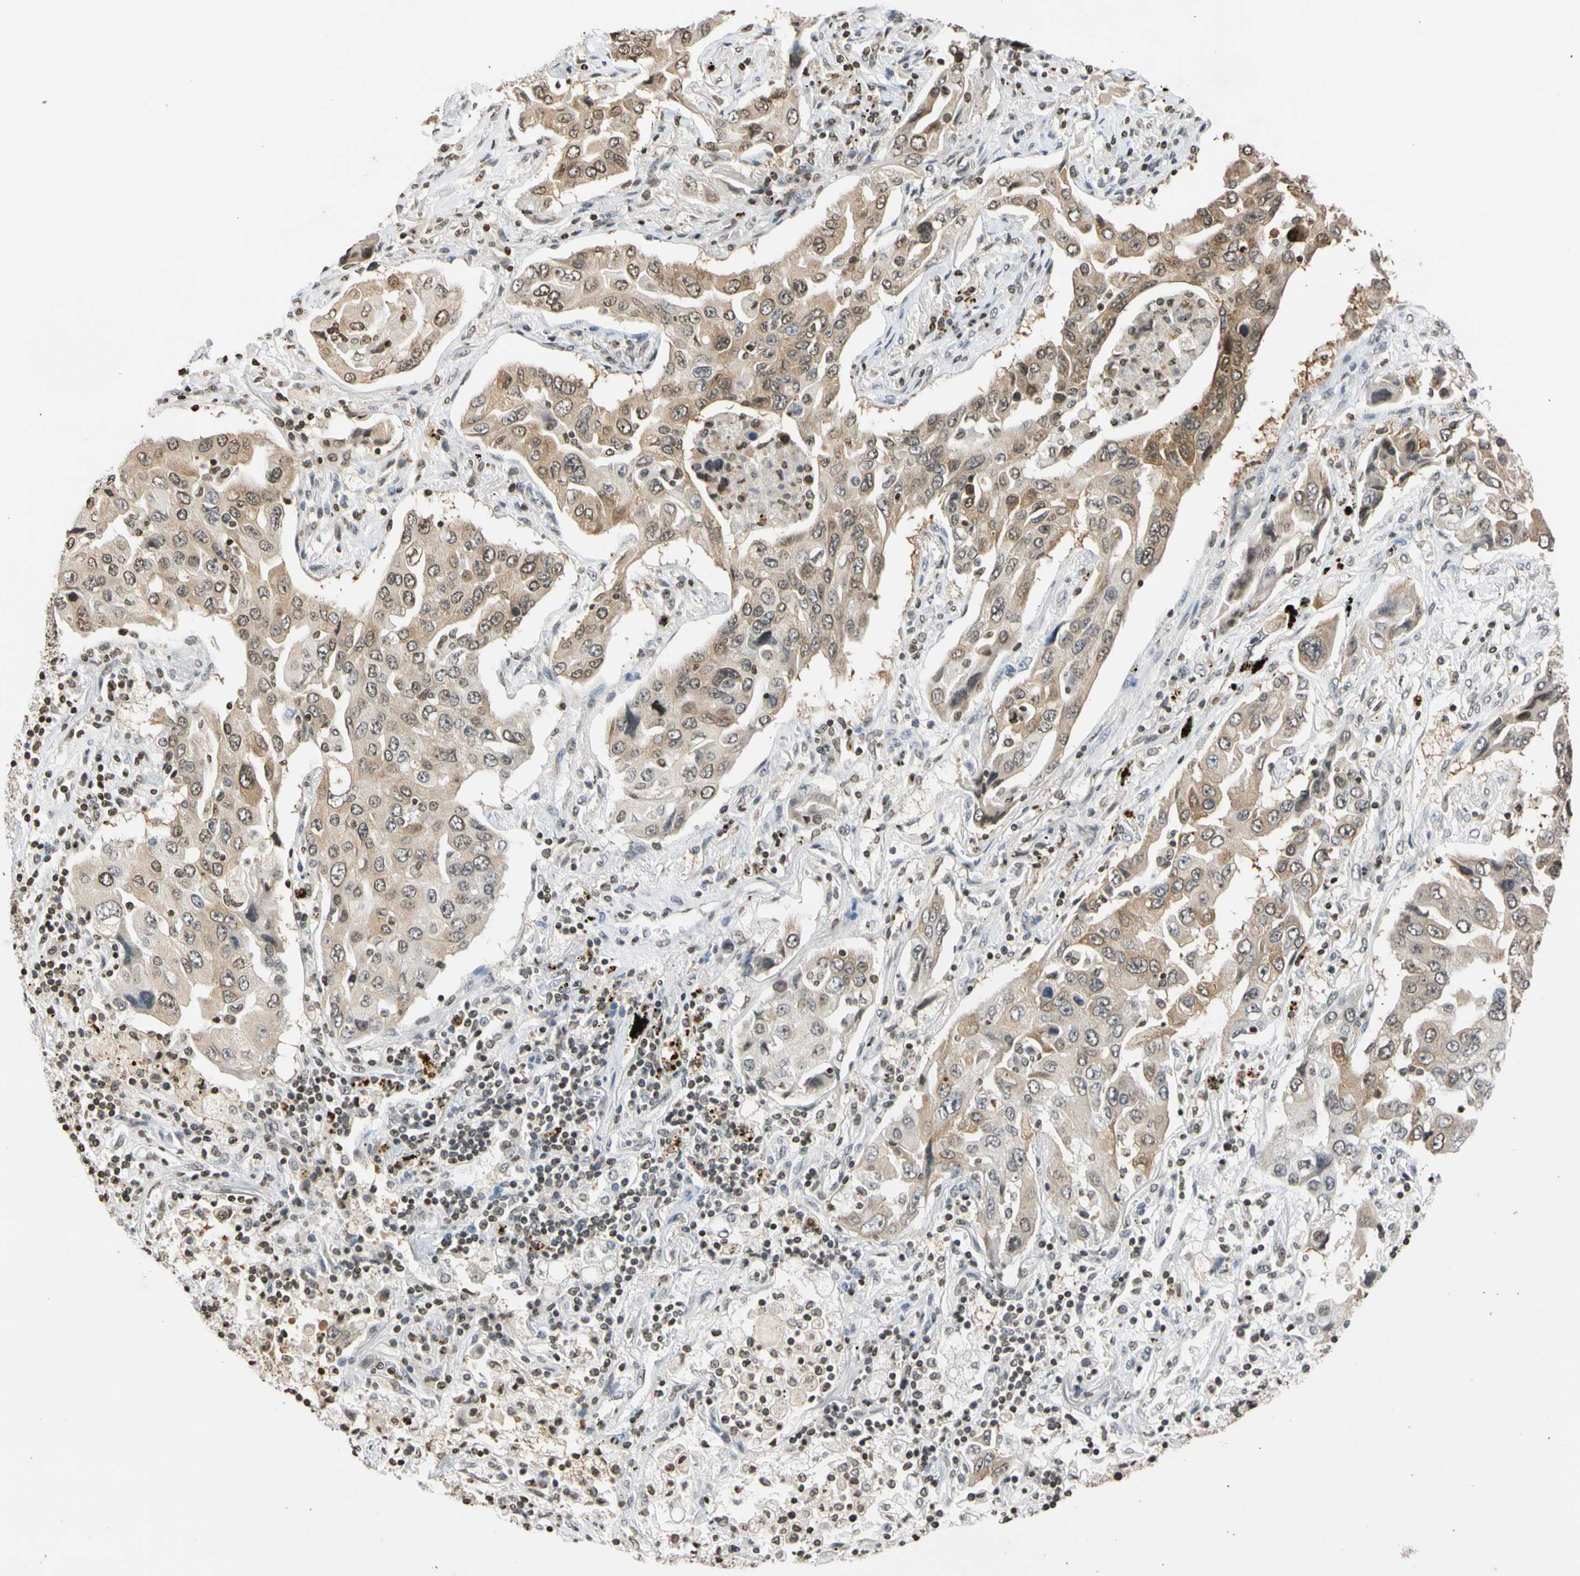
{"staining": {"intensity": "moderate", "quantity": ">75%", "location": "cytoplasmic/membranous"}, "tissue": "lung cancer", "cell_type": "Tumor cells", "image_type": "cancer", "snomed": [{"axis": "morphology", "description": "Adenocarcinoma, NOS"}, {"axis": "topography", "description": "Lung"}], "caption": "Adenocarcinoma (lung) stained for a protein exhibits moderate cytoplasmic/membranous positivity in tumor cells.", "gene": "GPX4", "patient": {"sex": "female", "age": 65}}